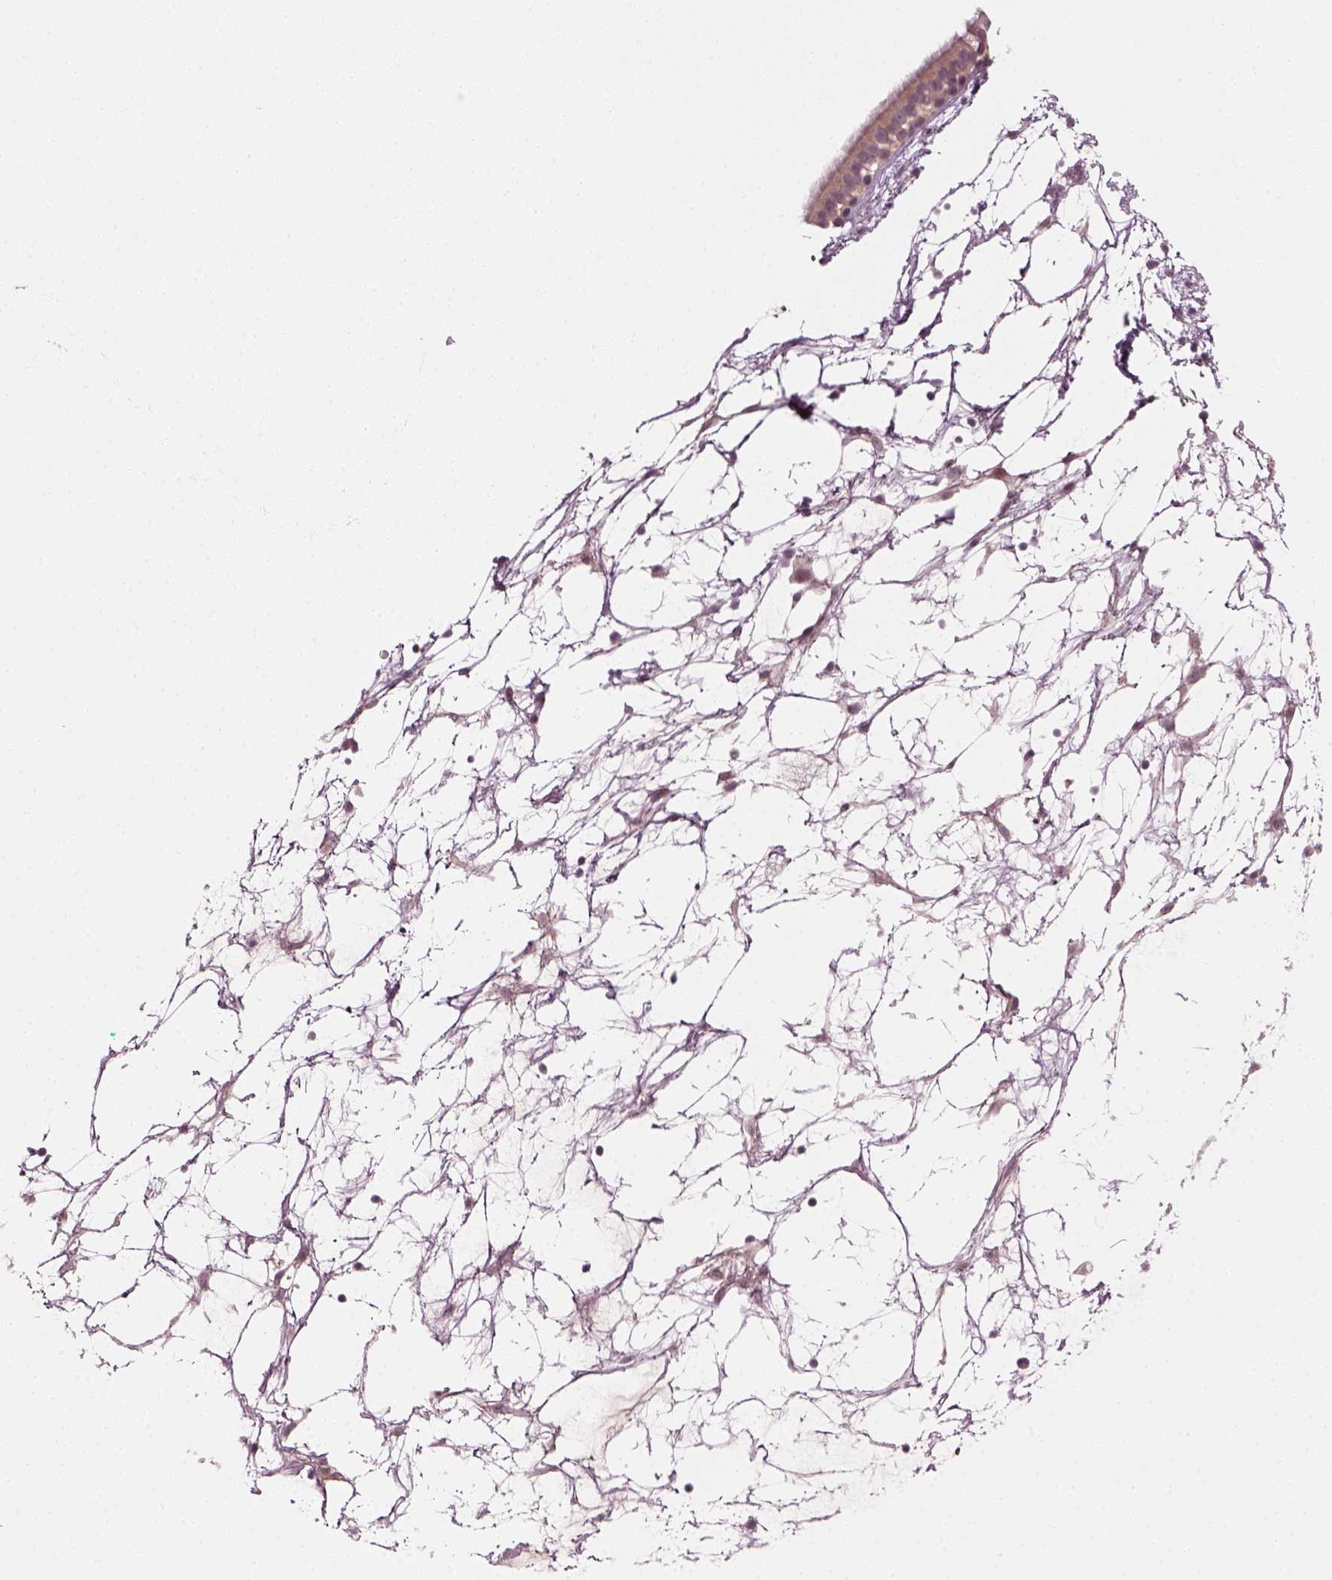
{"staining": {"intensity": "negative", "quantity": "none", "location": "none"}, "tissue": "nasopharynx", "cell_type": "Respiratory epithelial cells", "image_type": "normal", "snomed": [{"axis": "morphology", "description": "Normal tissue, NOS"}, {"axis": "topography", "description": "Nasopharynx"}], "caption": "Immunohistochemistry (IHC) histopathology image of unremarkable nasopharynx: human nasopharynx stained with DAB exhibits no significant protein staining in respiratory epithelial cells.", "gene": "MLIP", "patient": {"sex": "male", "age": 68}}